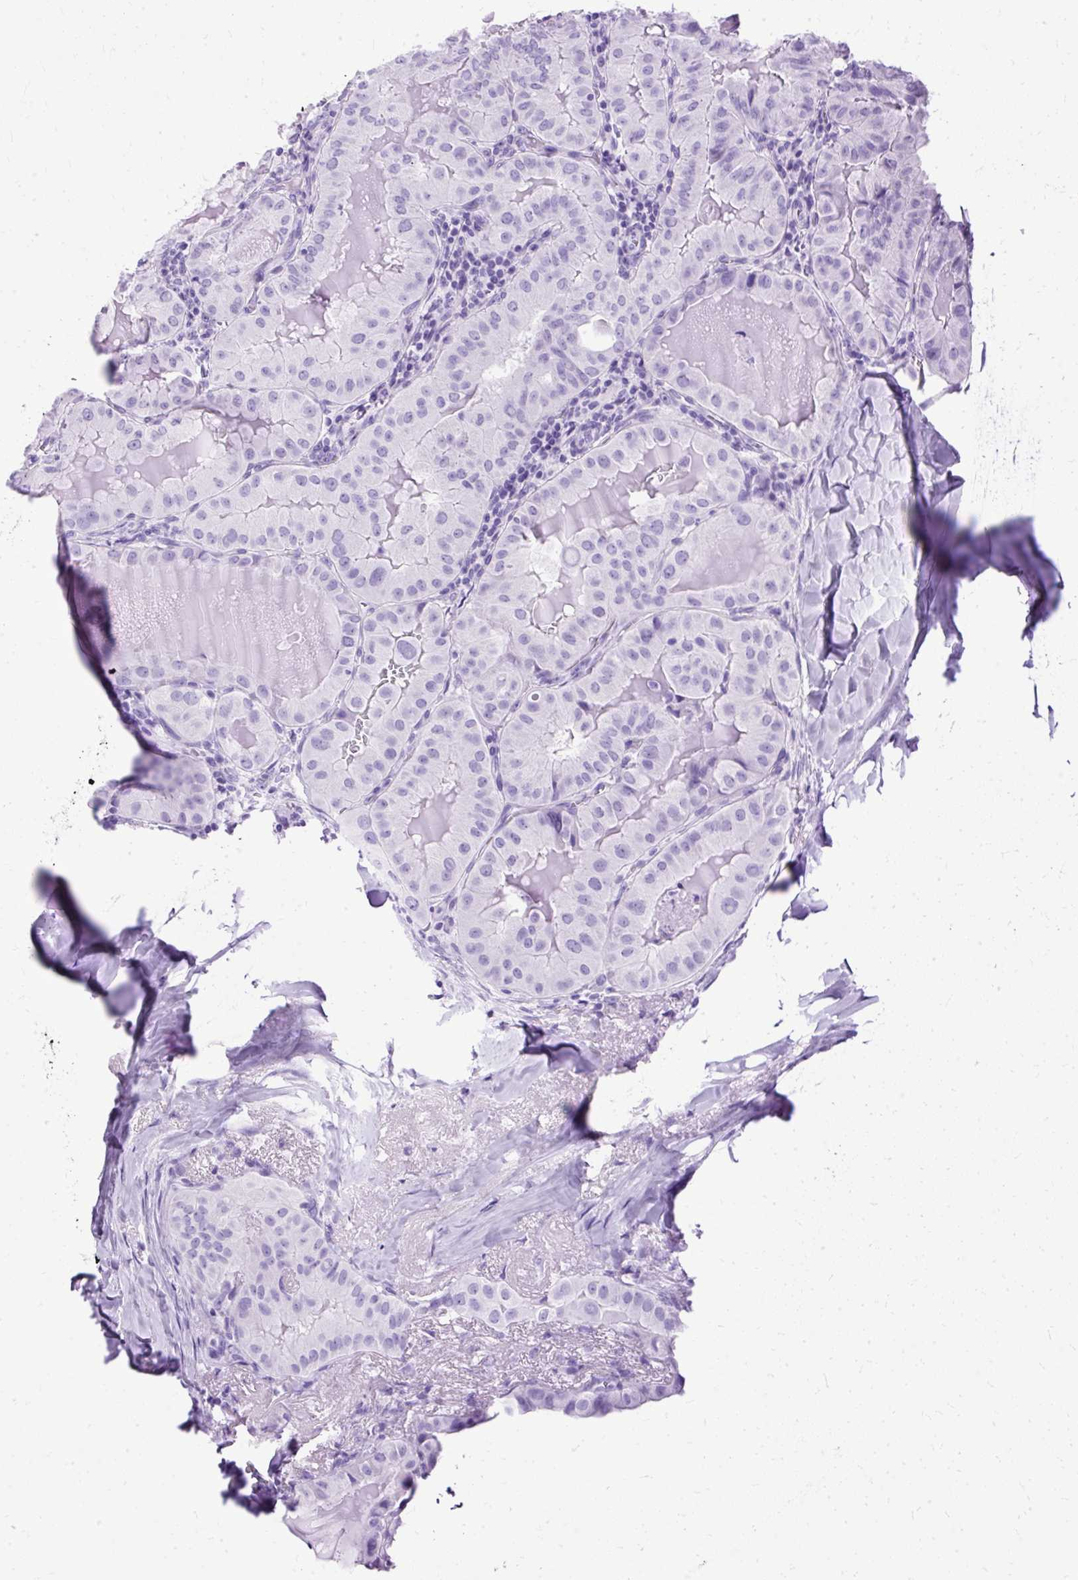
{"staining": {"intensity": "negative", "quantity": "none", "location": "none"}, "tissue": "thyroid cancer", "cell_type": "Tumor cells", "image_type": "cancer", "snomed": [{"axis": "morphology", "description": "Papillary adenocarcinoma, NOS"}, {"axis": "topography", "description": "Thyroid gland"}], "caption": "Tumor cells are negative for protein expression in human thyroid papillary adenocarcinoma.", "gene": "SLC8A2", "patient": {"sex": "female", "age": 68}}